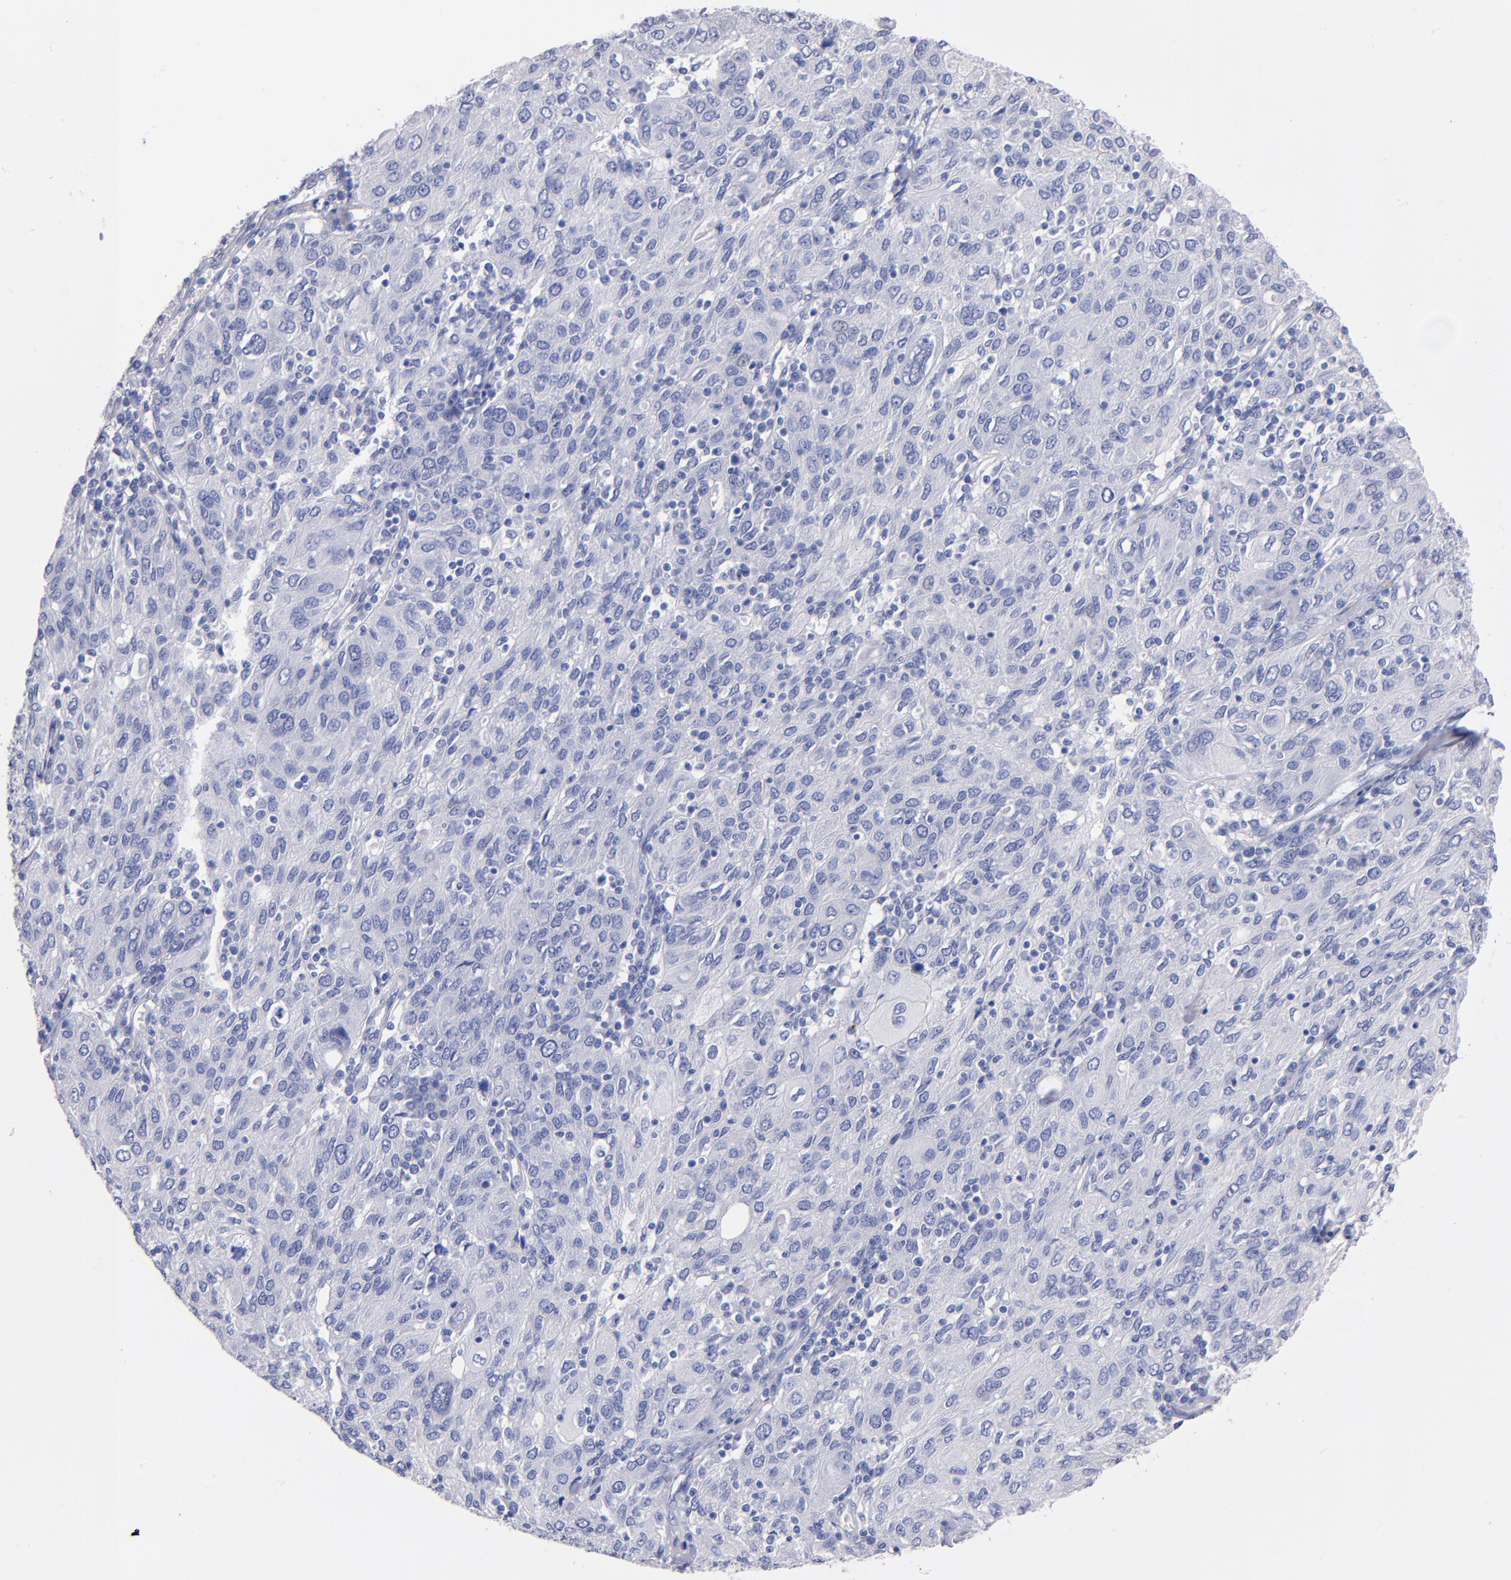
{"staining": {"intensity": "negative", "quantity": "none", "location": "none"}, "tissue": "ovarian cancer", "cell_type": "Tumor cells", "image_type": "cancer", "snomed": [{"axis": "morphology", "description": "Carcinoma, endometroid"}, {"axis": "topography", "description": "Ovary"}], "caption": "Immunohistochemistry micrograph of neoplastic tissue: human ovarian cancer stained with DAB (3,3'-diaminobenzidine) shows no significant protein positivity in tumor cells. Brightfield microscopy of immunohistochemistry stained with DAB (3,3'-diaminobenzidine) (brown) and hematoxylin (blue), captured at high magnification.", "gene": "KIT", "patient": {"sex": "female", "age": 50}}